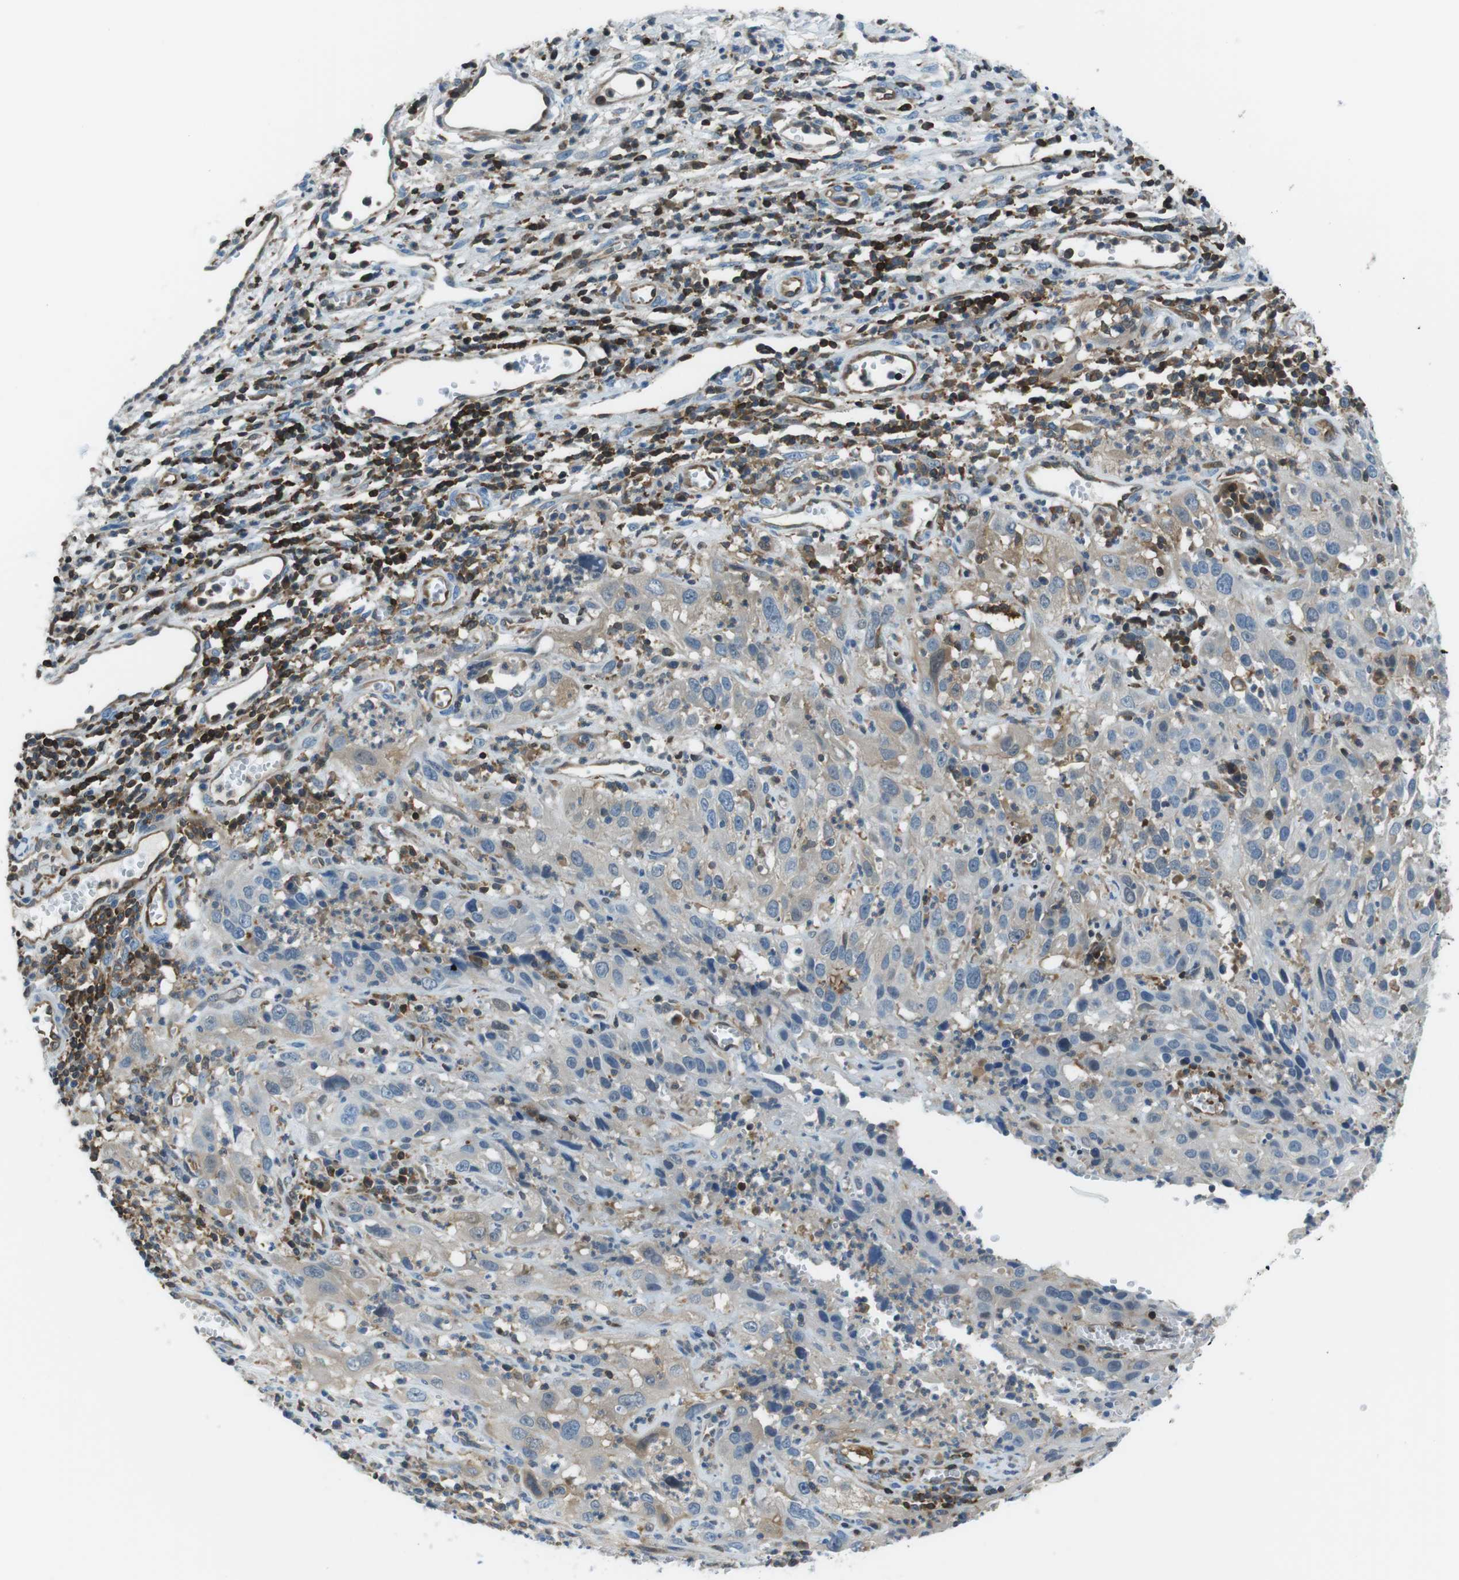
{"staining": {"intensity": "weak", "quantity": "25%-75%", "location": "cytoplasmic/membranous"}, "tissue": "cervical cancer", "cell_type": "Tumor cells", "image_type": "cancer", "snomed": [{"axis": "morphology", "description": "Squamous cell carcinoma, NOS"}, {"axis": "topography", "description": "Cervix"}], "caption": "IHC photomicrograph of neoplastic tissue: human cervical cancer (squamous cell carcinoma) stained using immunohistochemistry displays low levels of weak protein expression localized specifically in the cytoplasmic/membranous of tumor cells, appearing as a cytoplasmic/membranous brown color.", "gene": "TES", "patient": {"sex": "female", "age": 32}}